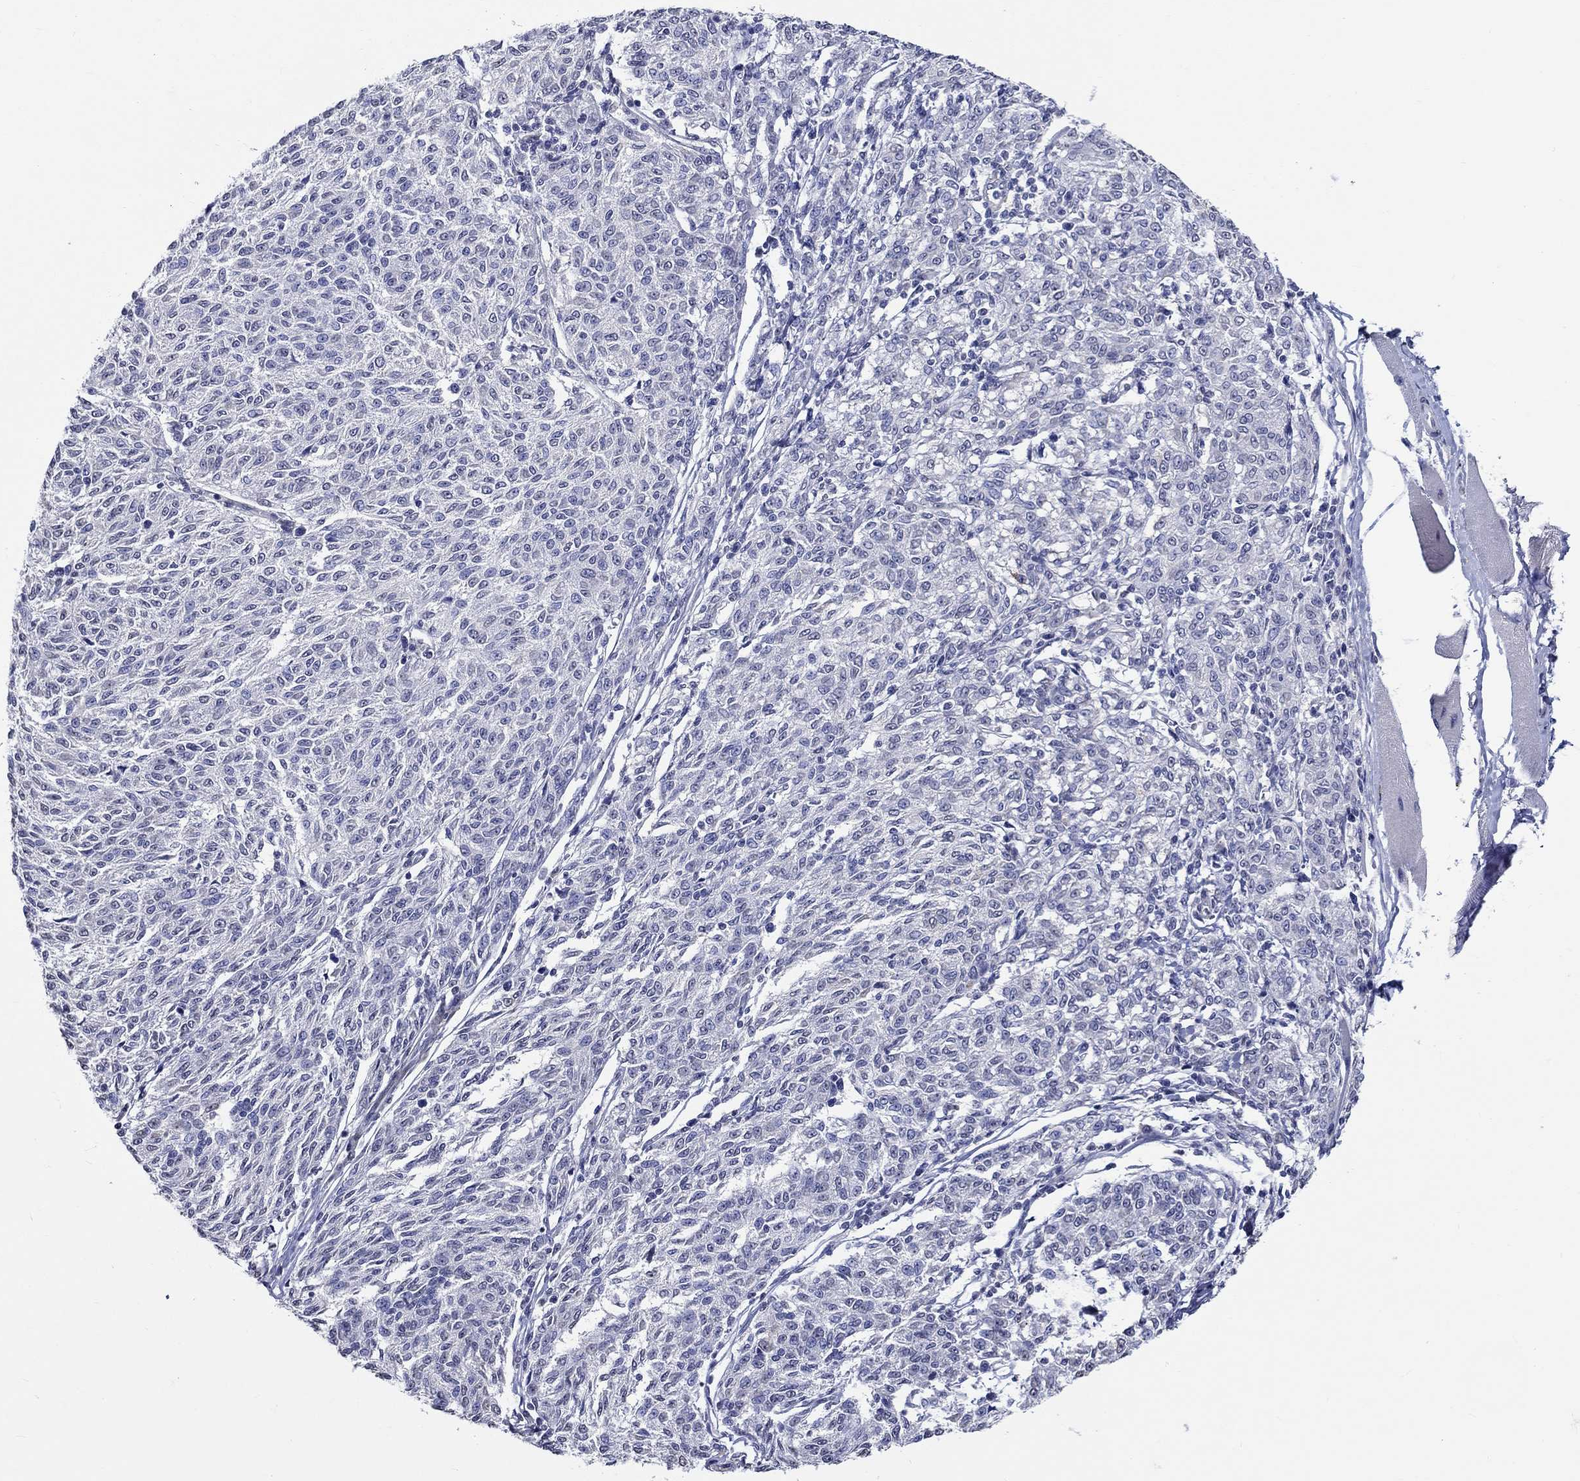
{"staining": {"intensity": "negative", "quantity": "none", "location": "none"}, "tissue": "melanoma", "cell_type": "Tumor cells", "image_type": "cancer", "snomed": [{"axis": "morphology", "description": "Malignant melanoma, NOS"}, {"axis": "topography", "description": "Skin"}], "caption": "High magnification brightfield microscopy of melanoma stained with DAB (brown) and counterstained with hematoxylin (blue): tumor cells show no significant expression. (Stains: DAB (3,3'-diaminobenzidine) immunohistochemistry (IHC) with hematoxylin counter stain, Microscopy: brightfield microscopy at high magnification).", "gene": "PDE1B", "patient": {"sex": "female", "age": 72}}